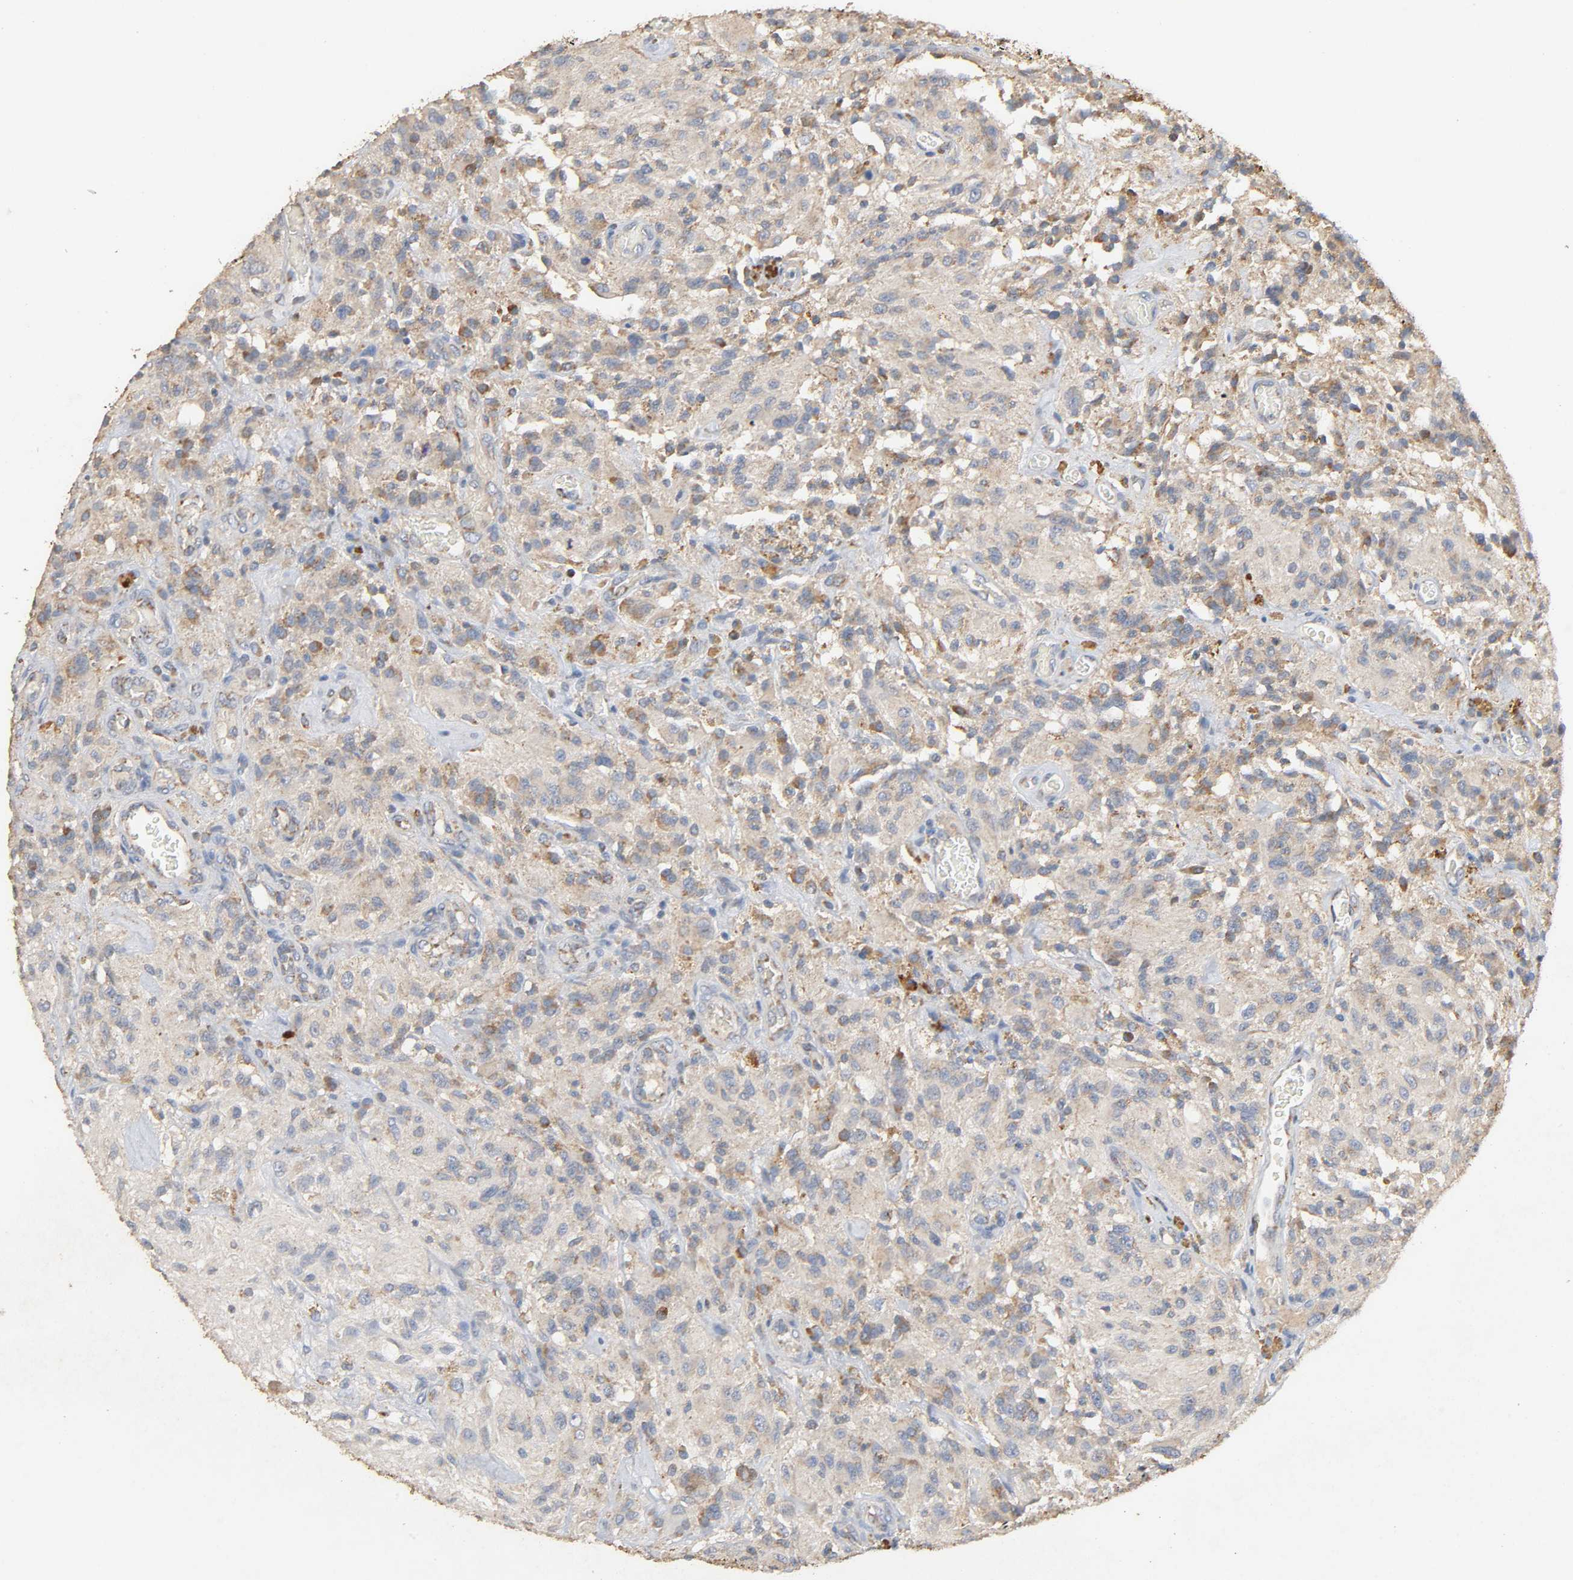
{"staining": {"intensity": "weak", "quantity": ">75%", "location": "cytoplasmic/membranous"}, "tissue": "glioma", "cell_type": "Tumor cells", "image_type": "cancer", "snomed": [{"axis": "morphology", "description": "Normal tissue, NOS"}, {"axis": "morphology", "description": "Glioma, malignant, High grade"}, {"axis": "topography", "description": "Cerebral cortex"}], "caption": "The photomicrograph shows staining of glioma, revealing weak cytoplasmic/membranous protein expression (brown color) within tumor cells.", "gene": "NDUFS3", "patient": {"sex": "male", "age": 56}}